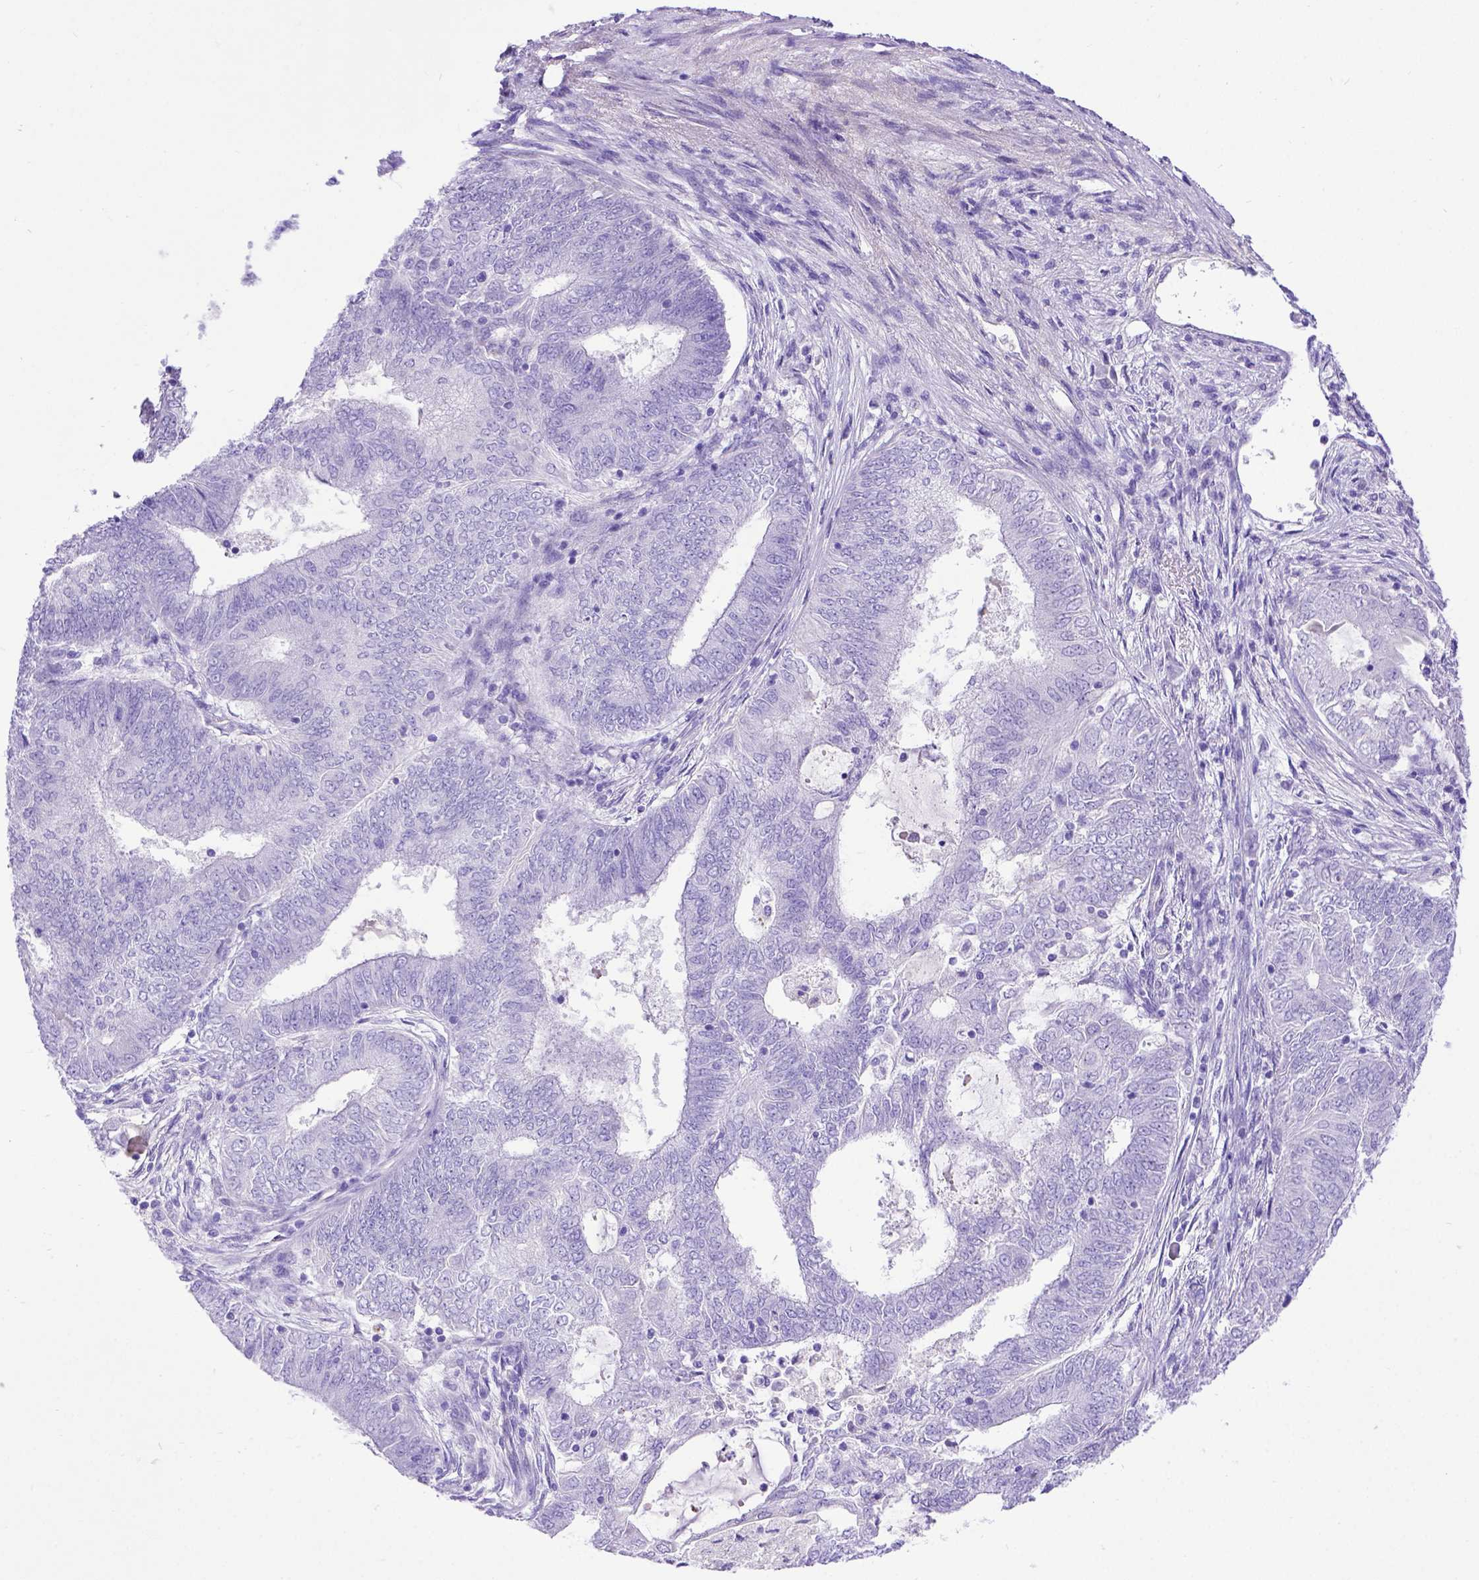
{"staining": {"intensity": "negative", "quantity": "none", "location": "none"}, "tissue": "endometrial cancer", "cell_type": "Tumor cells", "image_type": "cancer", "snomed": [{"axis": "morphology", "description": "Adenocarcinoma, NOS"}, {"axis": "topography", "description": "Endometrium"}], "caption": "This is a histopathology image of IHC staining of endometrial cancer (adenocarcinoma), which shows no expression in tumor cells.", "gene": "LRRC18", "patient": {"sex": "female", "age": 62}}